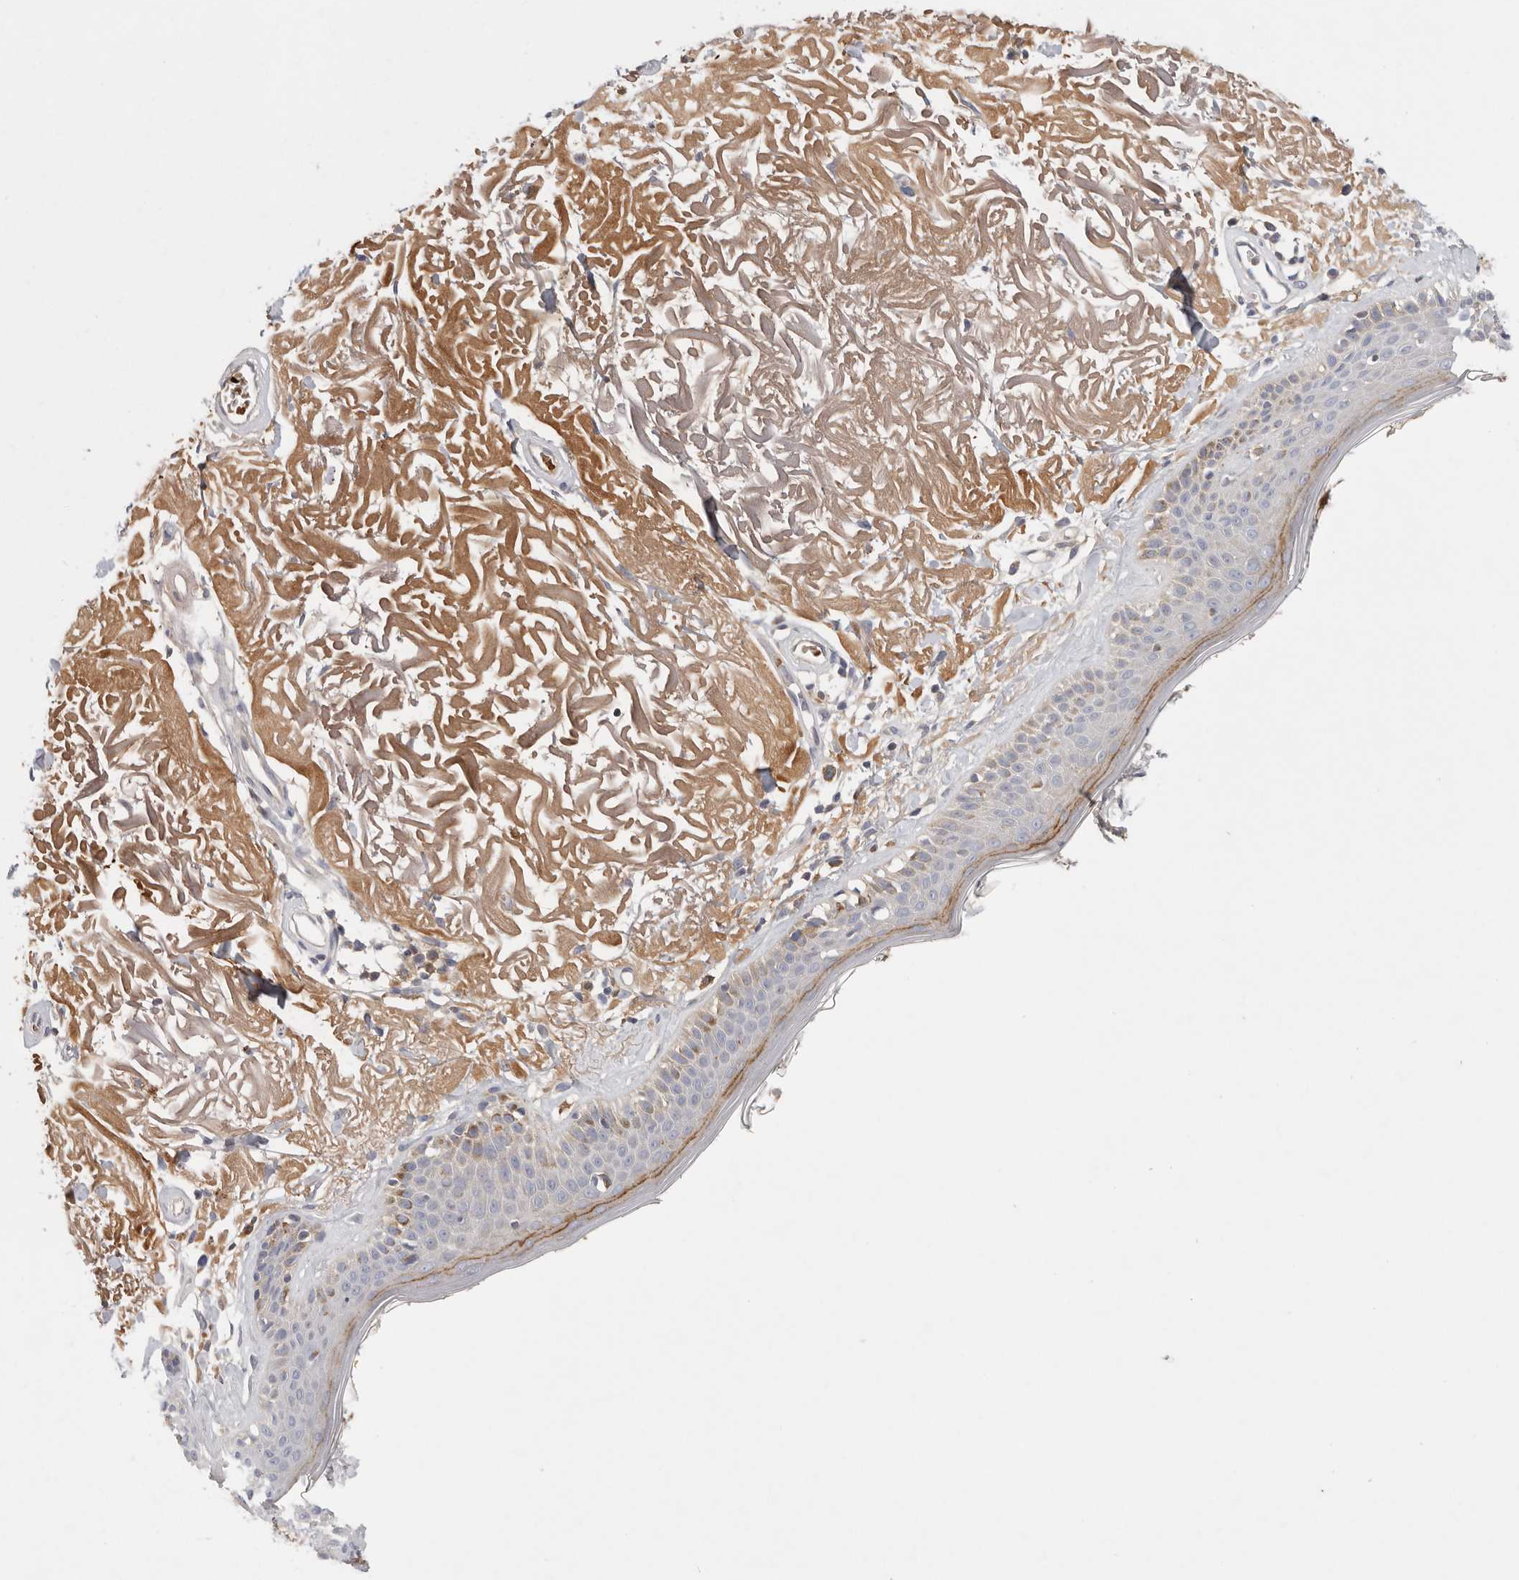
{"staining": {"intensity": "moderate", "quantity": "25%-75%", "location": "cytoplasmic/membranous"}, "tissue": "skin", "cell_type": "Fibroblasts", "image_type": "normal", "snomed": [{"axis": "morphology", "description": "Normal tissue, NOS"}, {"axis": "topography", "description": "Skin"}, {"axis": "topography", "description": "Skeletal muscle"}], "caption": "Immunohistochemical staining of benign human skin exhibits 25%-75% levels of moderate cytoplasmic/membranous protein staining in about 25%-75% of fibroblasts.", "gene": "CFAP298", "patient": {"sex": "male", "age": 83}}